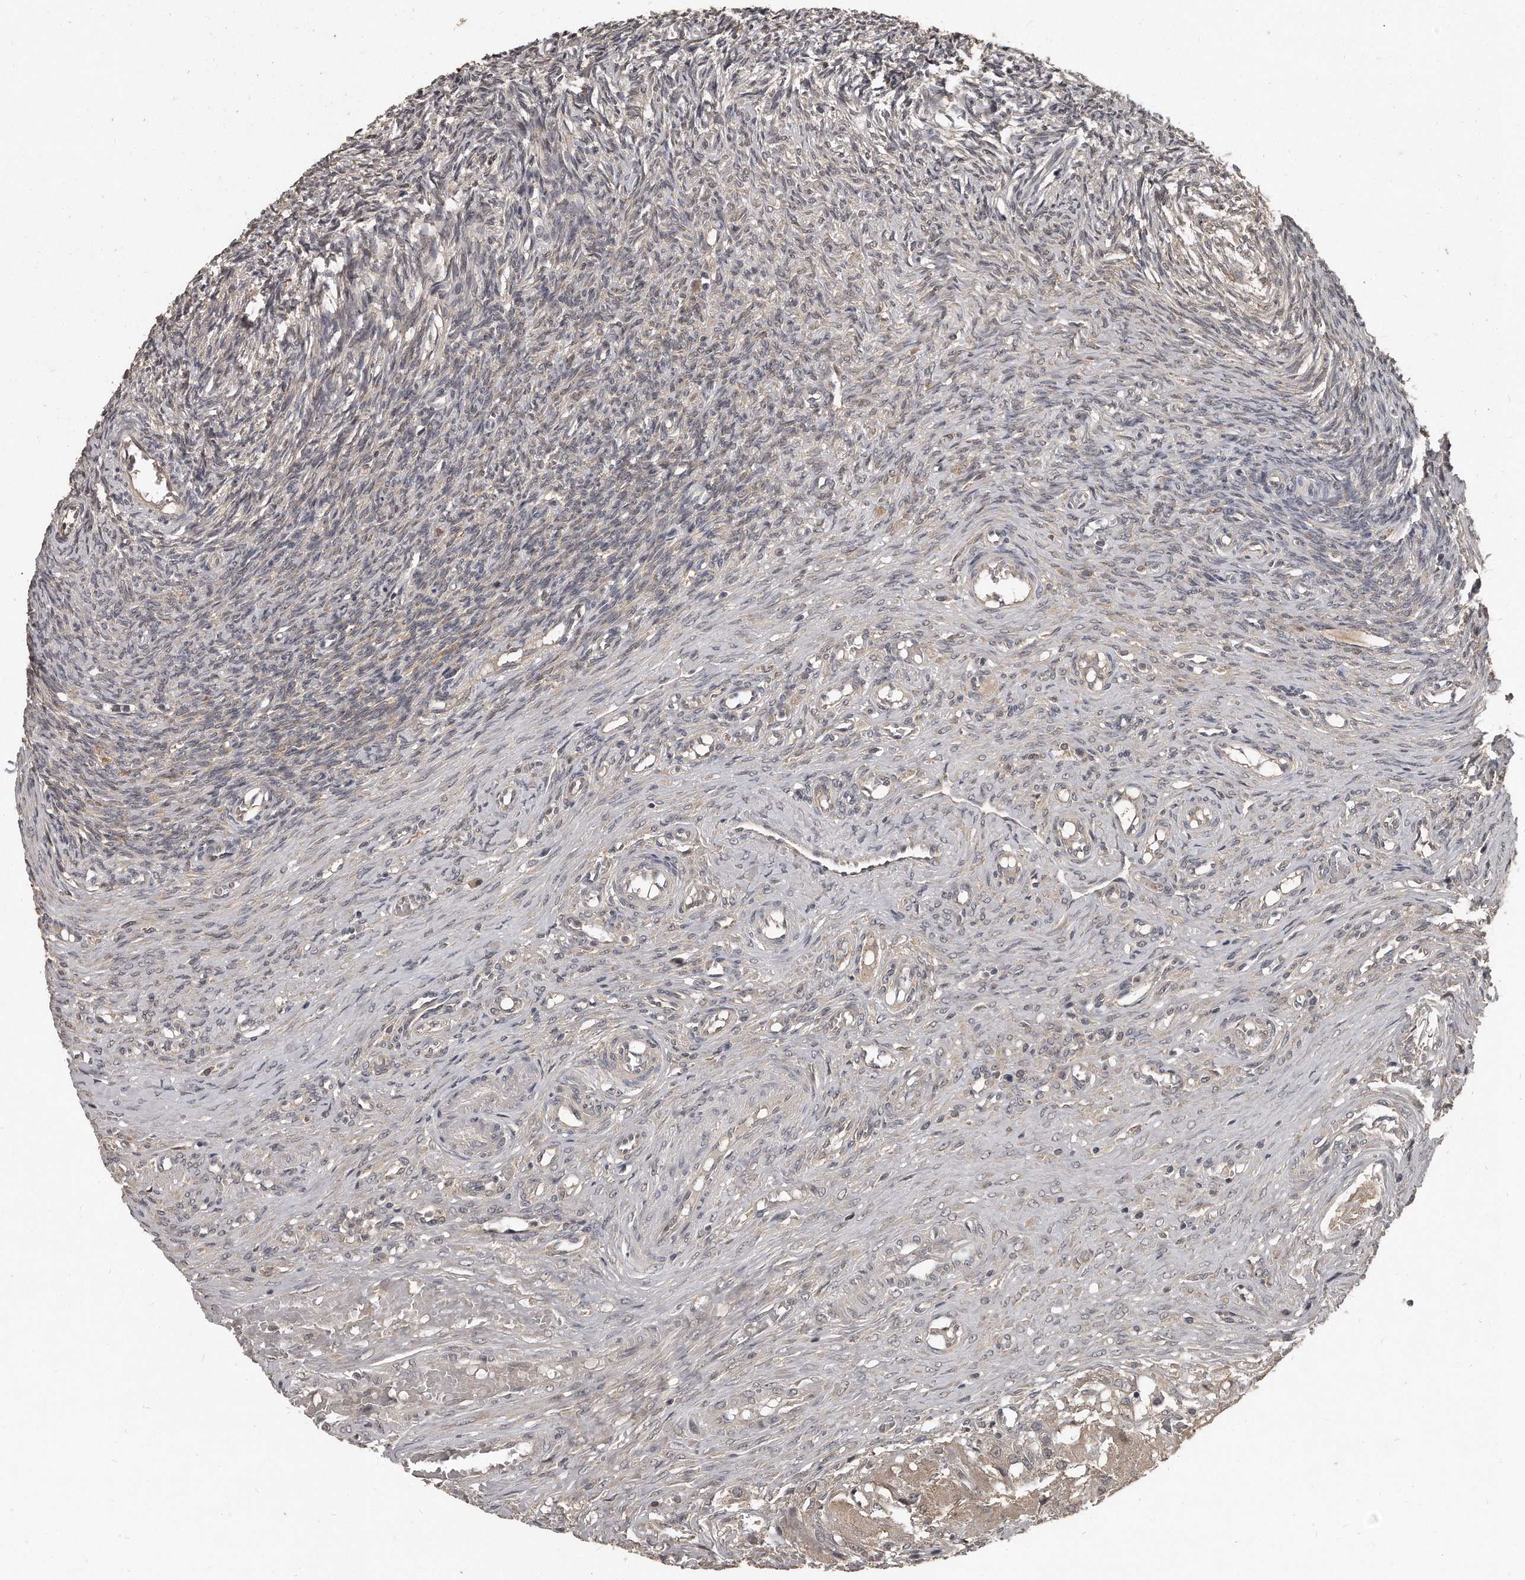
{"staining": {"intensity": "moderate", "quantity": ">75%", "location": "cytoplasmic/membranous"}, "tissue": "ovary", "cell_type": "Follicle cells", "image_type": "normal", "snomed": [{"axis": "morphology", "description": "Adenocarcinoma, NOS"}, {"axis": "topography", "description": "Endometrium"}], "caption": "Immunohistochemical staining of normal ovary reveals moderate cytoplasmic/membranous protein positivity in about >75% of follicle cells.", "gene": "GRB10", "patient": {"sex": "female", "age": 32}}